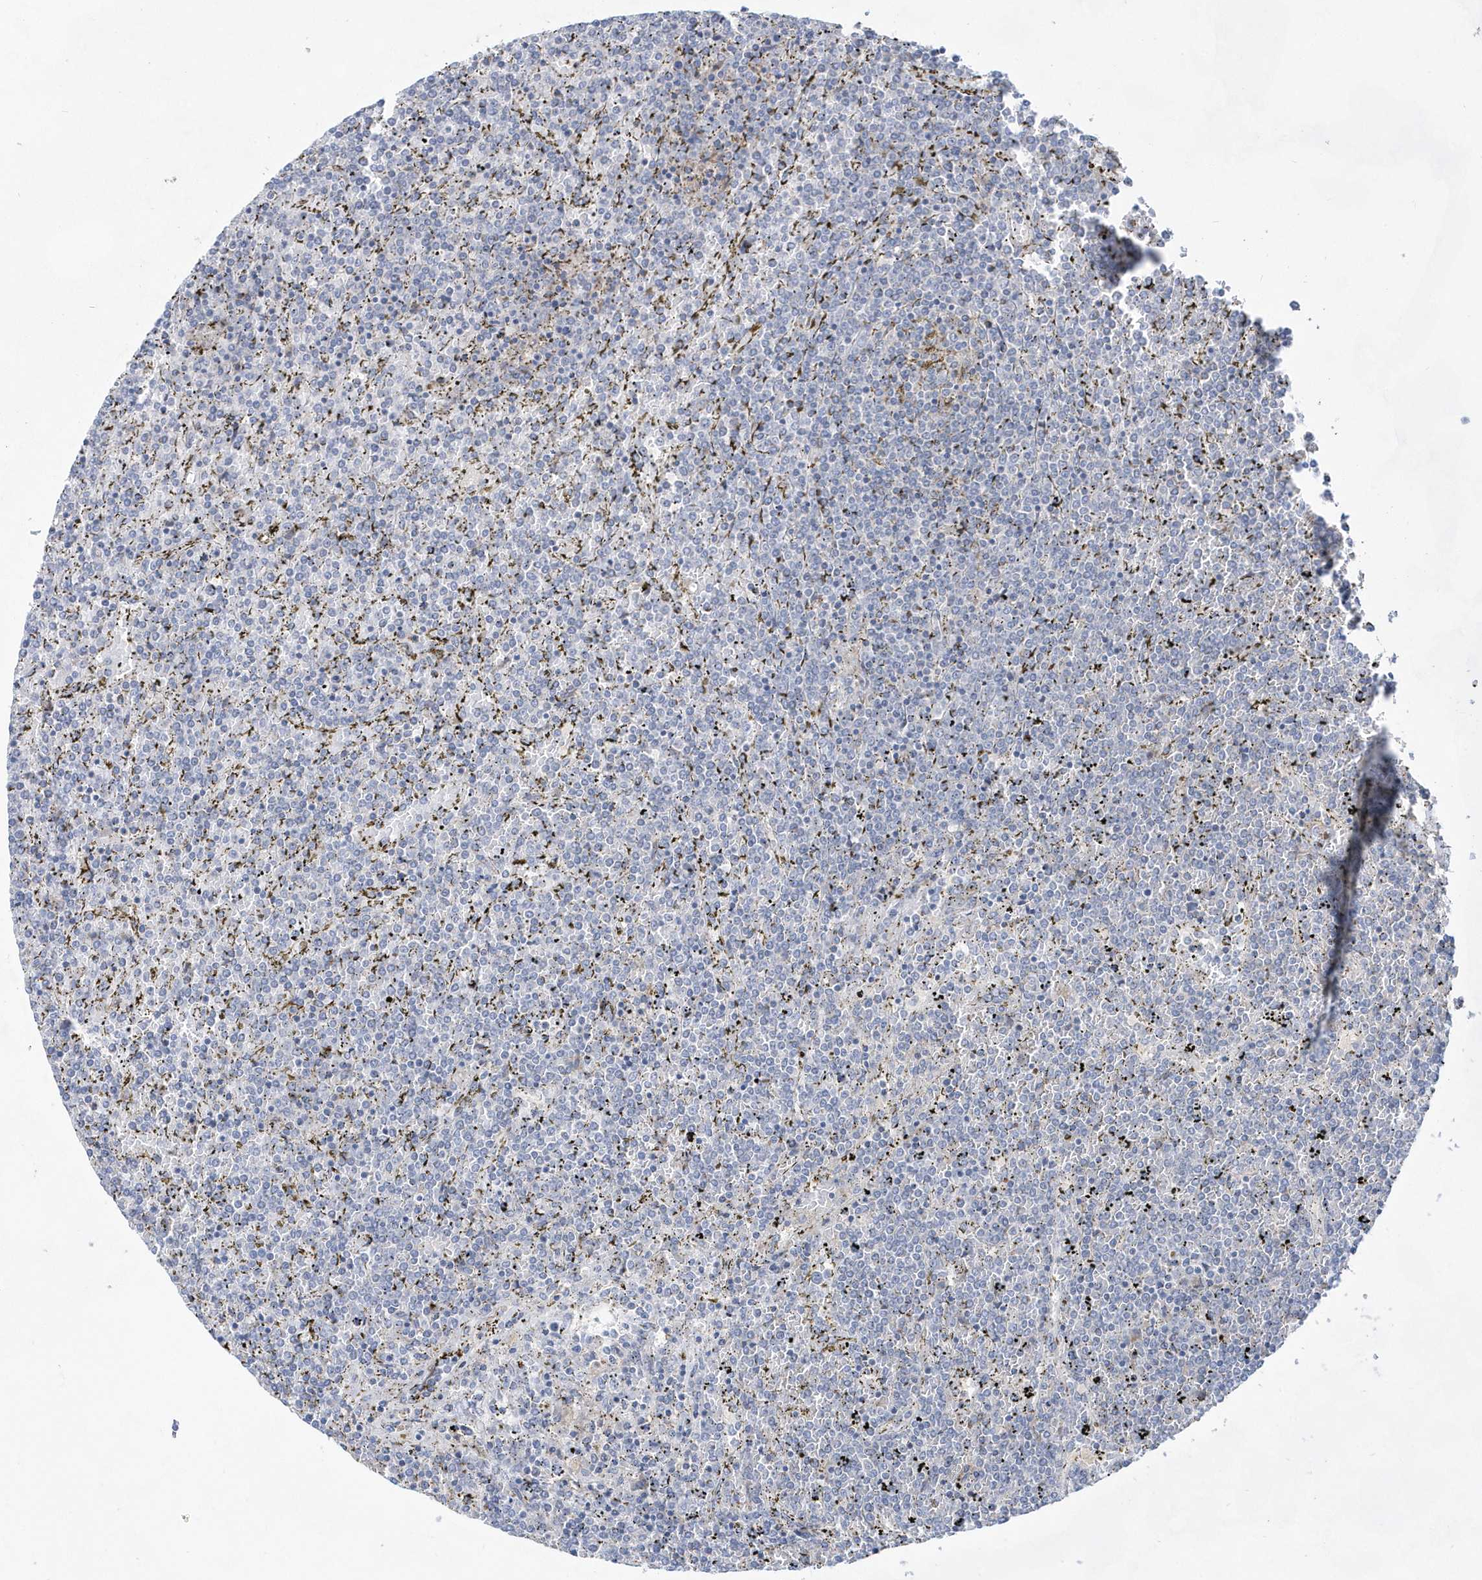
{"staining": {"intensity": "negative", "quantity": "none", "location": "none"}, "tissue": "lymphoma", "cell_type": "Tumor cells", "image_type": "cancer", "snomed": [{"axis": "morphology", "description": "Malignant lymphoma, non-Hodgkin's type, Low grade"}, {"axis": "topography", "description": "Spleen"}], "caption": "Lymphoma was stained to show a protein in brown. There is no significant positivity in tumor cells.", "gene": "BDH2", "patient": {"sex": "female", "age": 19}}